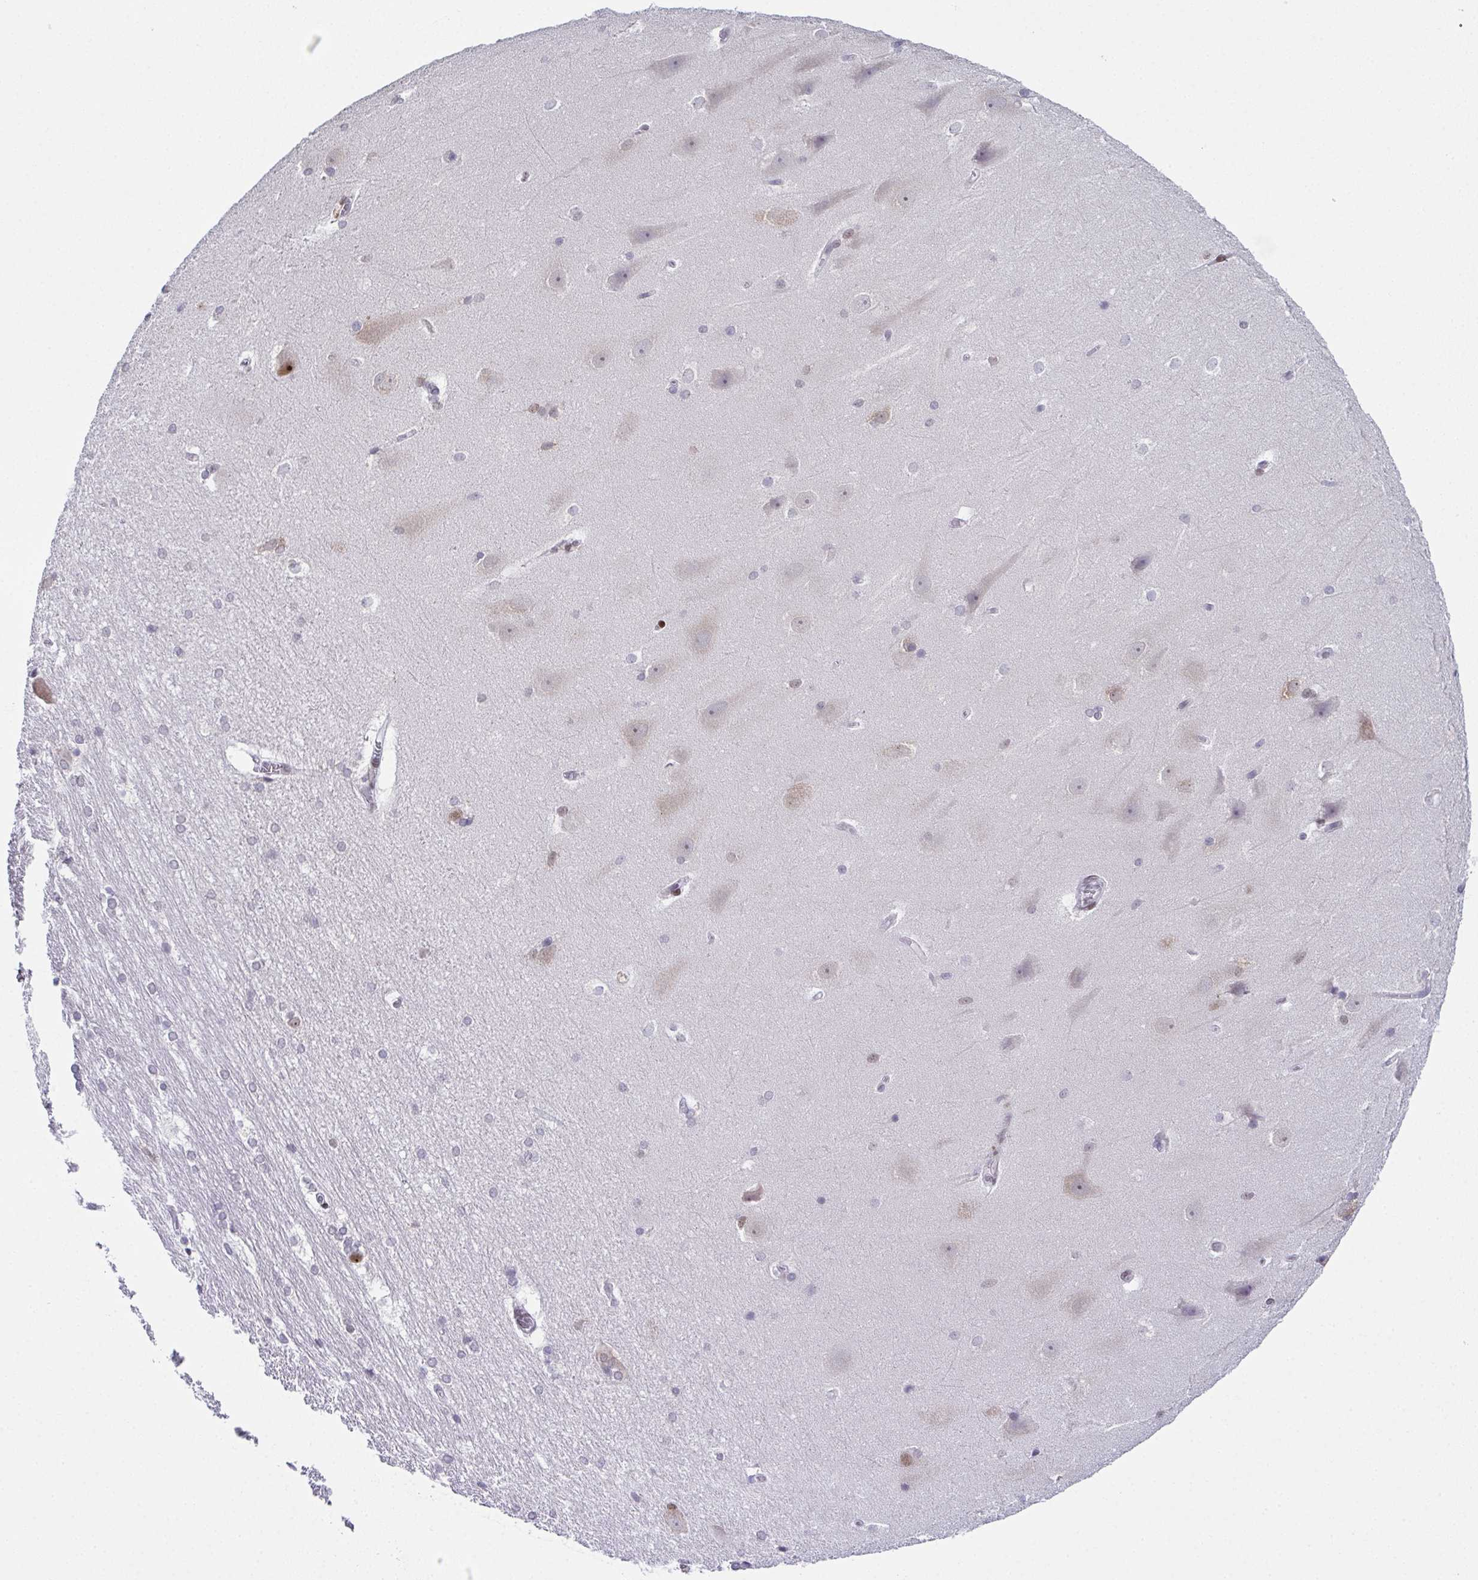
{"staining": {"intensity": "negative", "quantity": "none", "location": "none"}, "tissue": "hippocampus", "cell_type": "Glial cells", "image_type": "normal", "snomed": [{"axis": "morphology", "description": "Normal tissue, NOS"}, {"axis": "topography", "description": "Cerebral cortex"}, {"axis": "topography", "description": "Hippocampus"}], "caption": "High power microscopy image of an immunohistochemistry histopathology image of unremarkable hippocampus, revealing no significant expression in glial cells.", "gene": "RB1", "patient": {"sex": "female", "age": 19}}